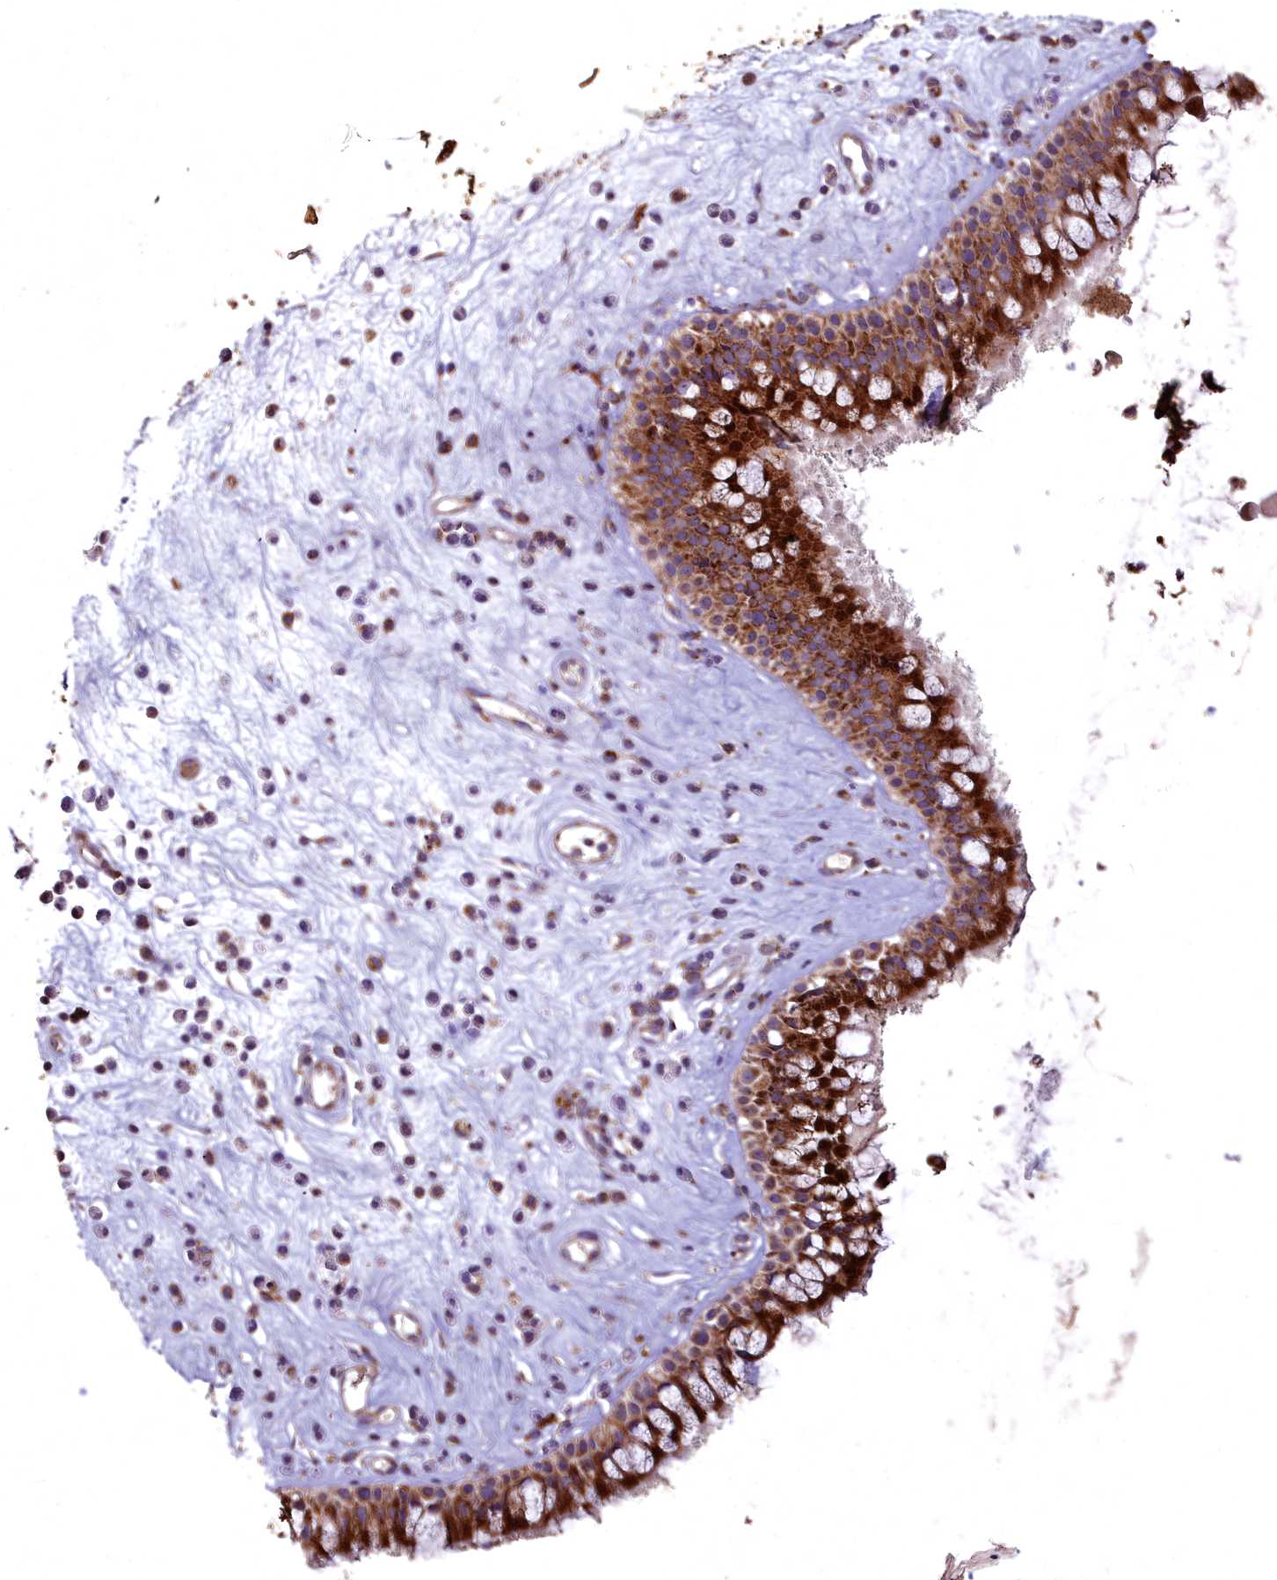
{"staining": {"intensity": "strong", "quantity": ">75%", "location": "cytoplasmic/membranous"}, "tissue": "nasopharynx", "cell_type": "Respiratory epithelial cells", "image_type": "normal", "snomed": [{"axis": "morphology", "description": "Normal tissue, NOS"}, {"axis": "morphology", "description": "Inflammation, NOS"}, {"axis": "topography", "description": "Nasopharynx"}], "caption": "About >75% of respiratory epithelial cells in normal nasopharynx reveal strong cytoplasmic/membranous protein staining as visualized by brown immunohistochemical staining.", "gene": "COX11", "patient": {"sex": "male", "age": 29}}